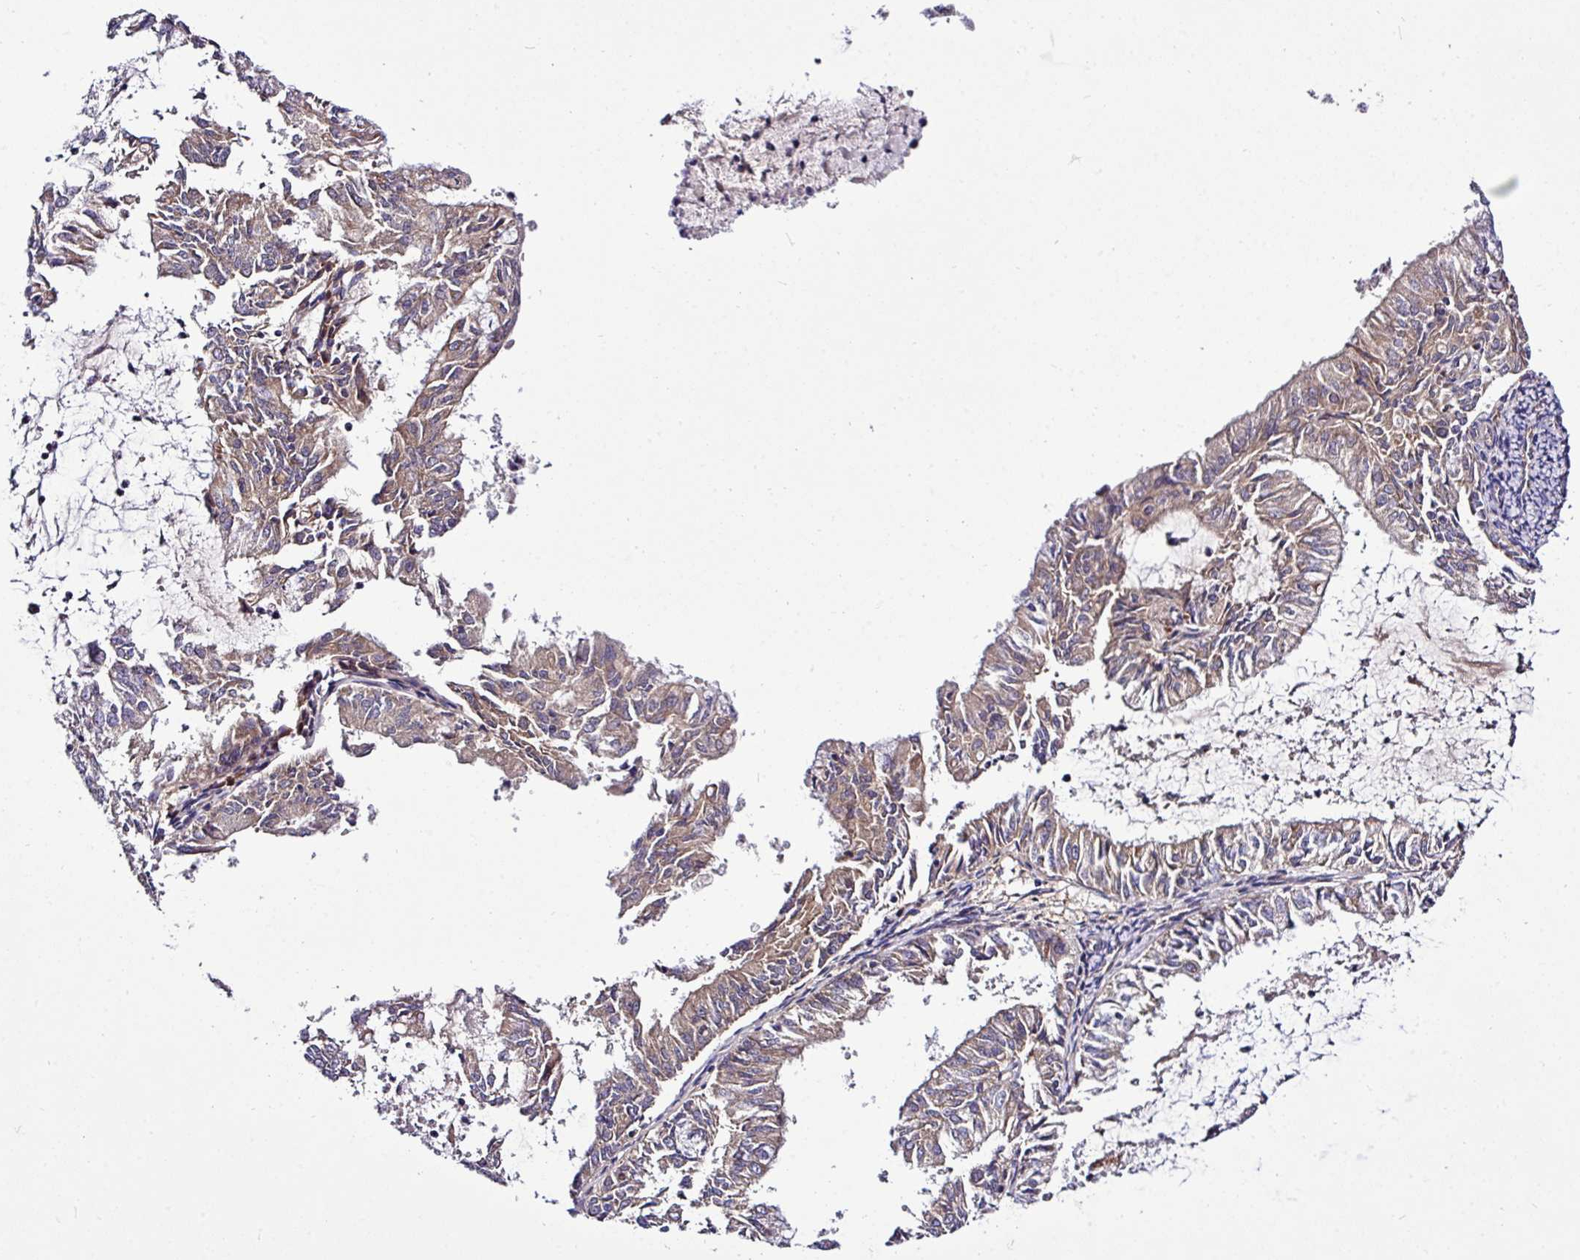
{"staining": {"intensity": "weak", "quantity": "25%-75%", "location": "cytoplasmic/membranous"}, "tissue": "endometrial cancer", "cell_type": "Tumor cells", "image_type": "cancer", "snomed": [{"axis": "morphology", "description": "Adenocarcinoma, NOS"}, {"axis": "topography", "description": "Endometrium"}], "caption": "Endometrial cancer tissue displays weak cytoplasmic/membranous staining in about 25%-75% of tumor cells, visualized by immunohistochemistry.", "gene": "TM2D2", "patient": {"sex": "female", "age": 57}}